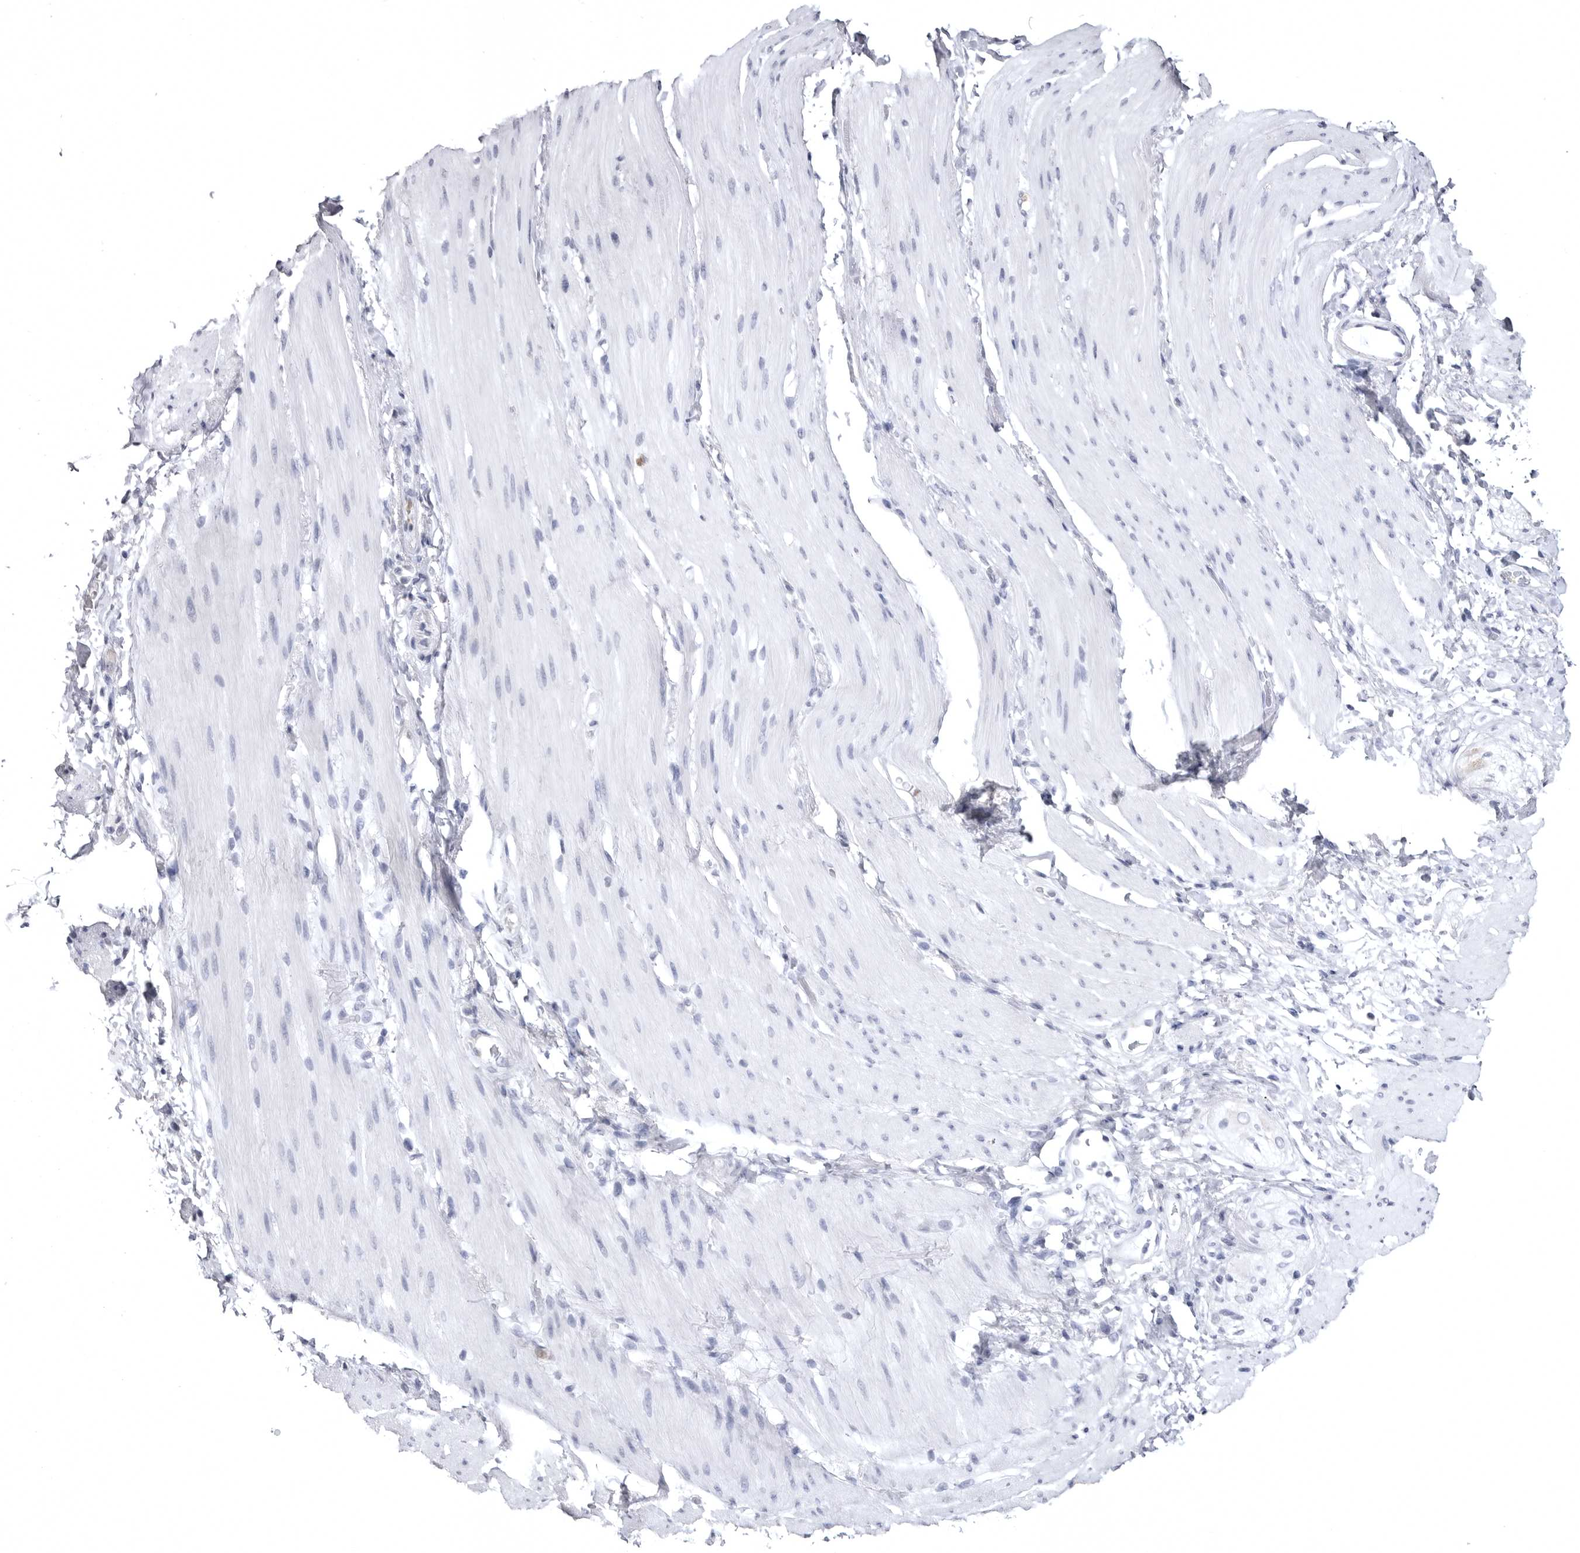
{"staining": {"intensity": "negative", "quantity": "none", "location": "none"}, "tissue": "smooth muscle", "cell_type": "Smooth muscle cells", "image_type": "normal", "snomed": [{"axis": "morphology", "description": "Normal tissue, NOS"}, {"axis": "topography", "description": "Smooth muscle"}, {"axis": "topography", "description": "Small intestine"}], "caption": "This is an immunohistochemistry image of benign smooth muscle. There is no expression in smooth muscle cells.", "gene": "STAP2", "patient": {"sex": "female", "age": 84}}